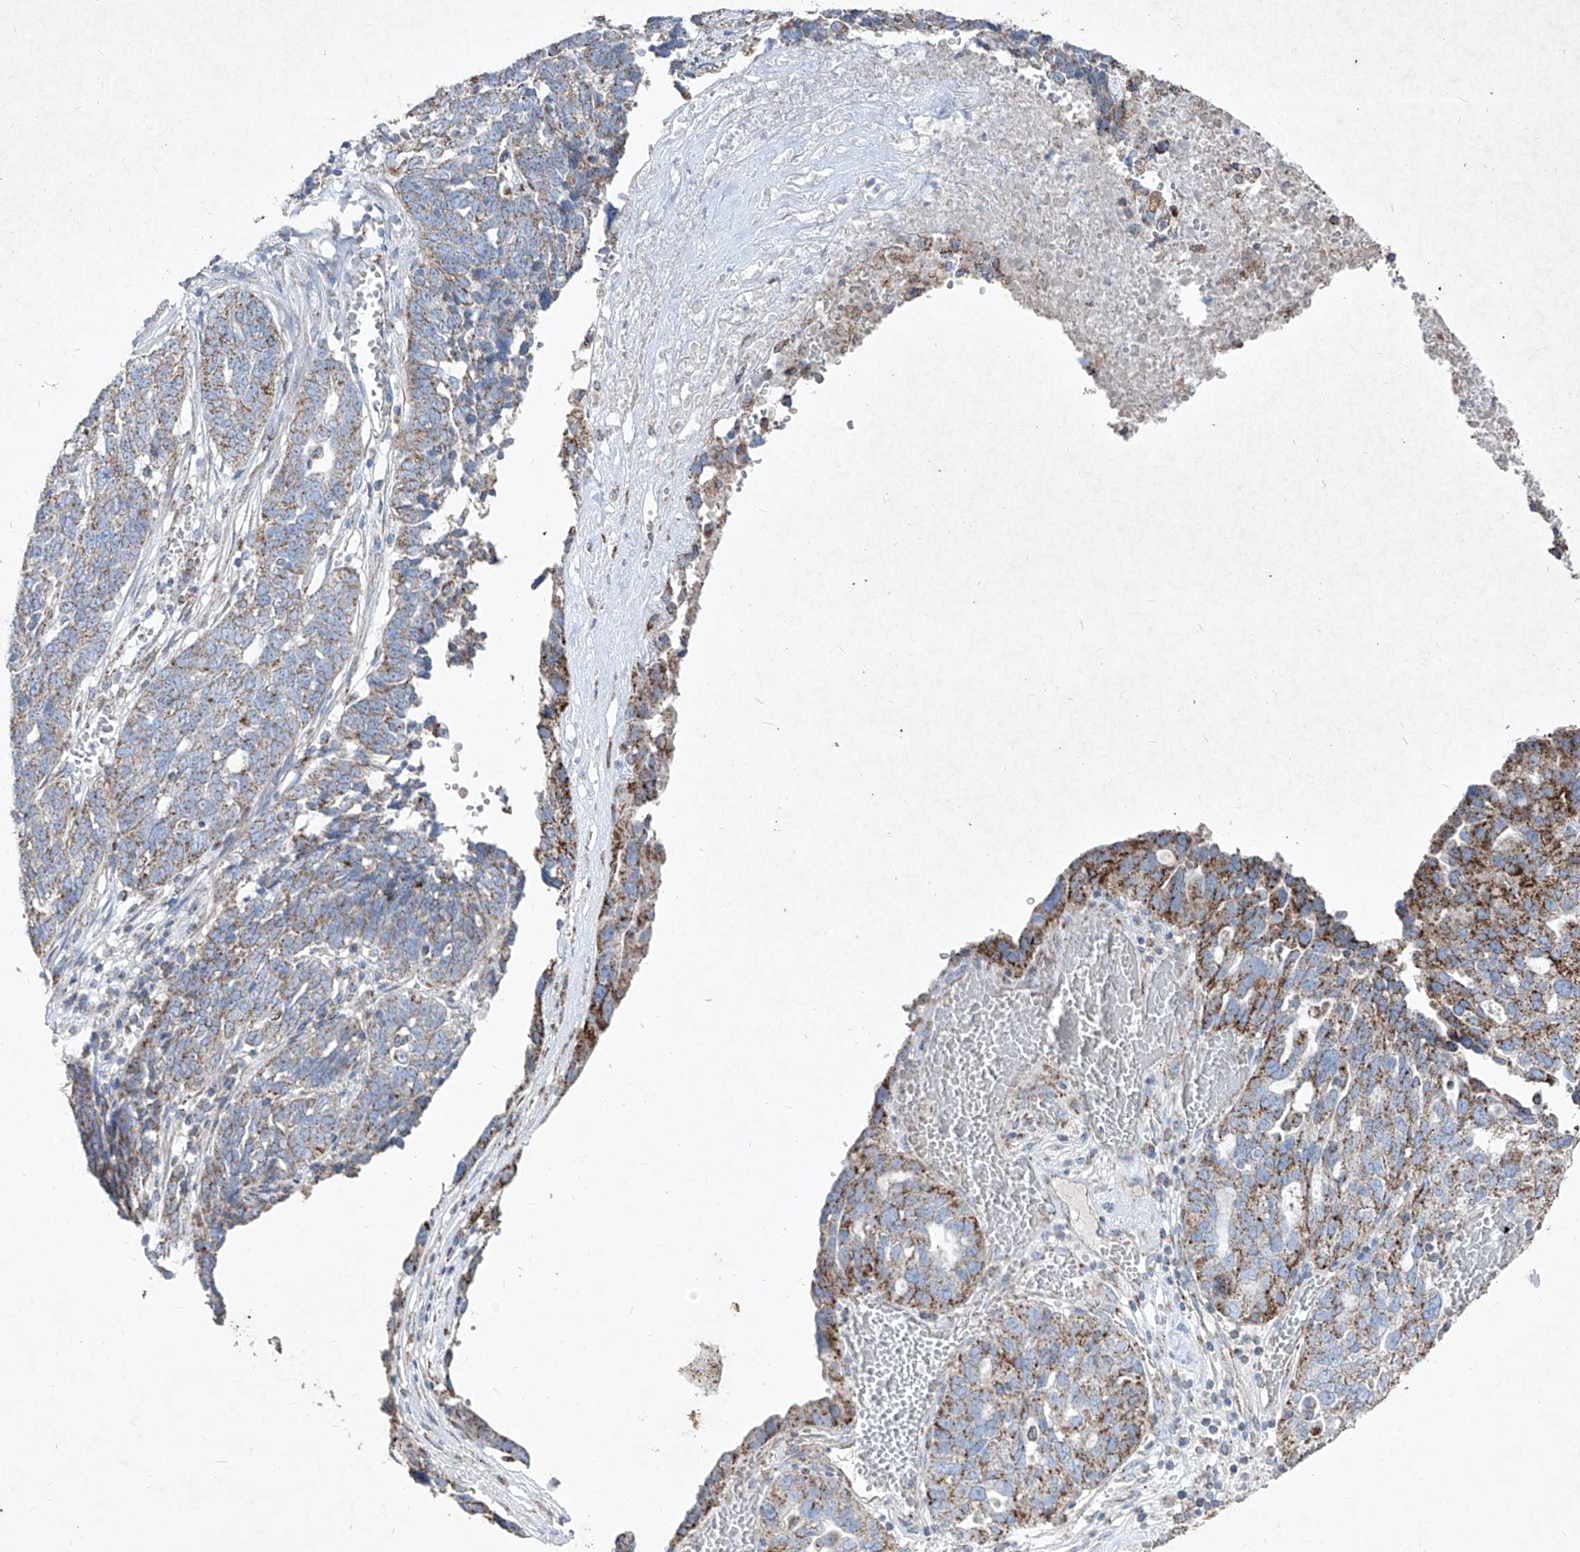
{"staining": {"intensity": "moderate", "quantity": ">75%", "location": "cytoplasmic/membranous"}, "tissue": "ovarian cancer", "cell_type": "Tumor cells", "image_type": "cancer", "snomed": [{"axis": "morphology", "description": "Cystadenocarcinoma, serous, NOS"}, {"axis": "topography", "description": "Ovary"}], "caption": "Human ovarian serous cystadenocarcinoma stained for a protein (brown) exhibits moderate cytoplasmic/membranous positive staining in about >75% of tumor cells.", "gene": "ABCD3", "patient": {"sex": "female", "age": 59}}